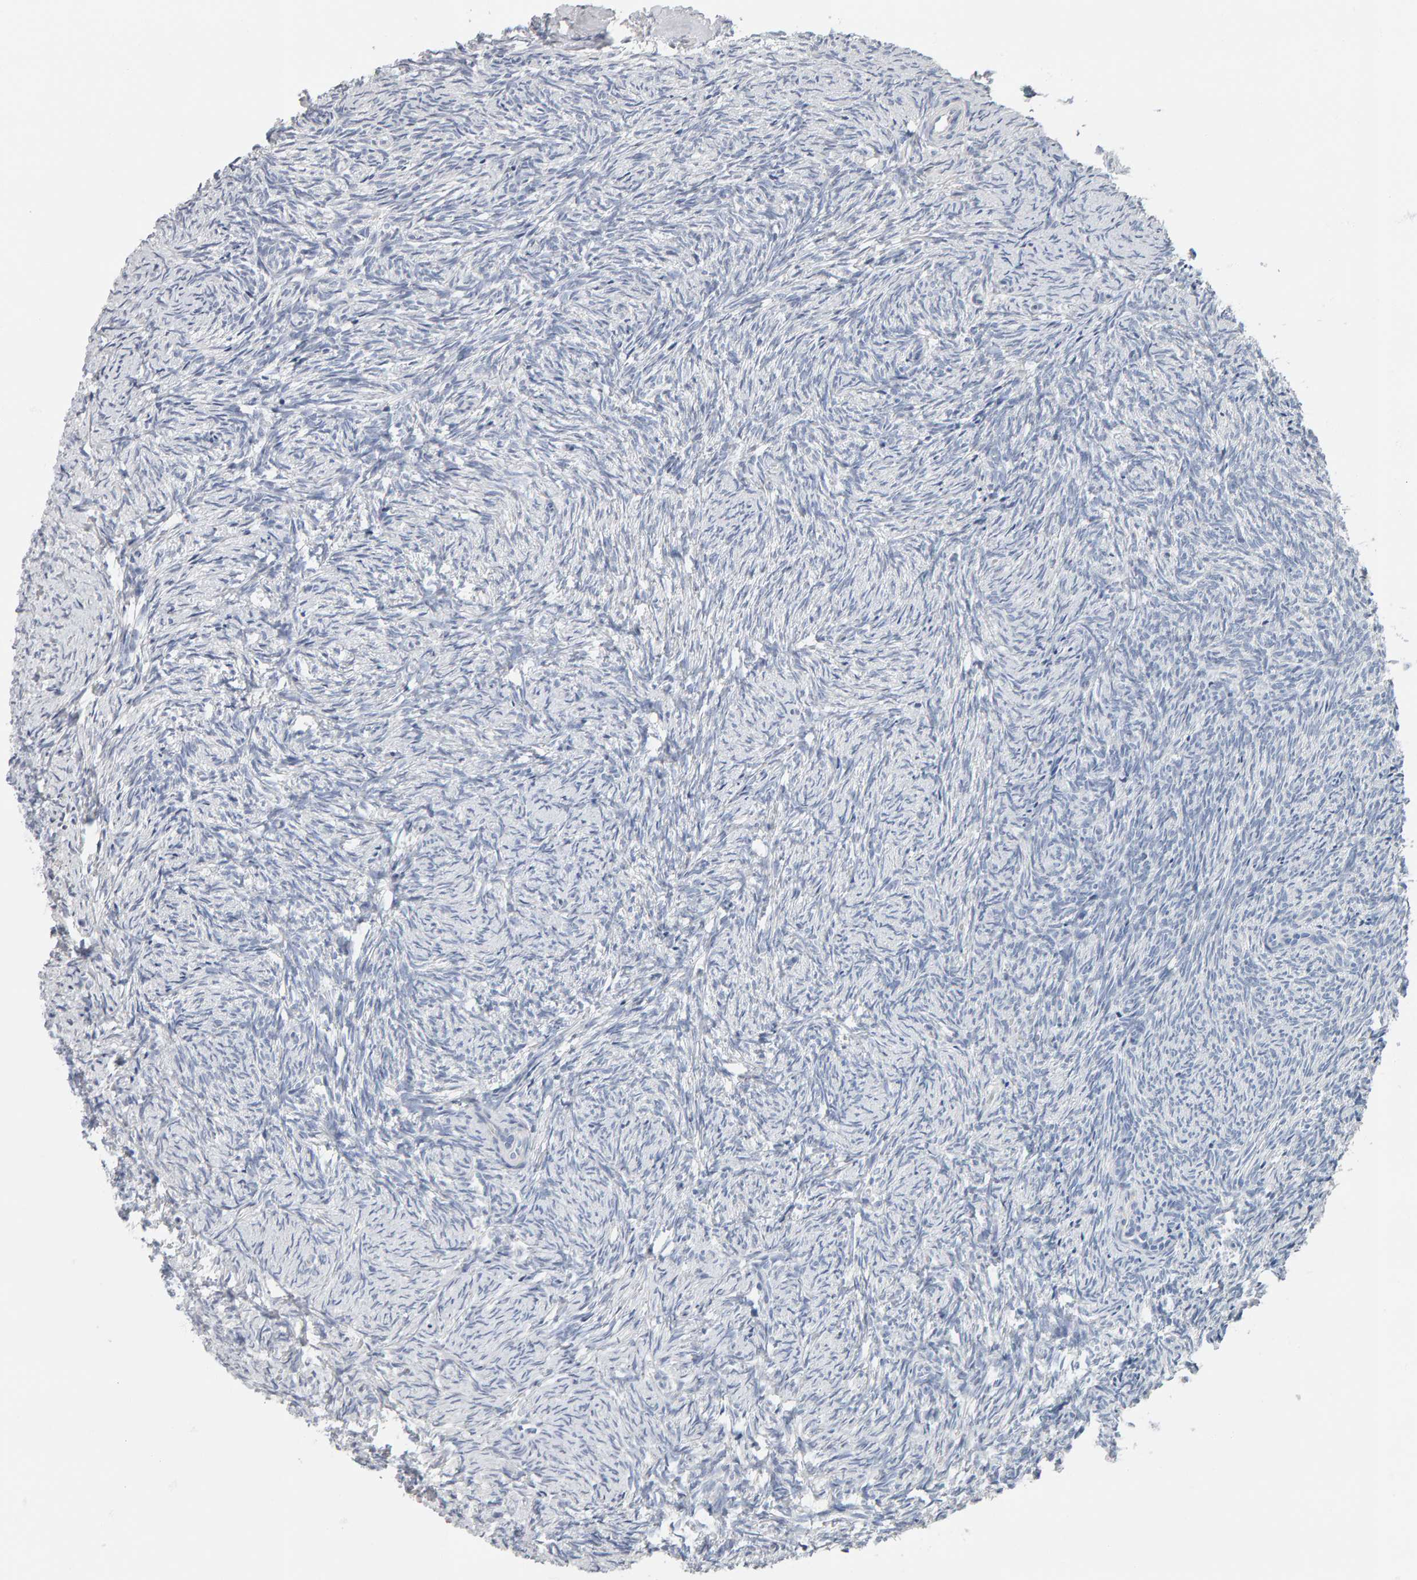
{"staining": {"intensity": "negative", "quantity": "none", "location": "none"}, "tissue": "ovary", "cell_type": "Ovarian stroma cells", "image_type": "normal", "snomed": [{"axis": "morphology", "description": "Normal tissue, NOS"}, {"axis": "topography", "description": "Ovary"}], "caption": "Ovary was stained to show a protein in brown. There is no significant positivity in ovarian stroma cells. (Brightfield microscopy of DAB (3,3'-diaminobenzidine) immunohistochemistry at high magnification).", "gene": "ADHFE1", "patient": {"sex": "female", "age": 41}}